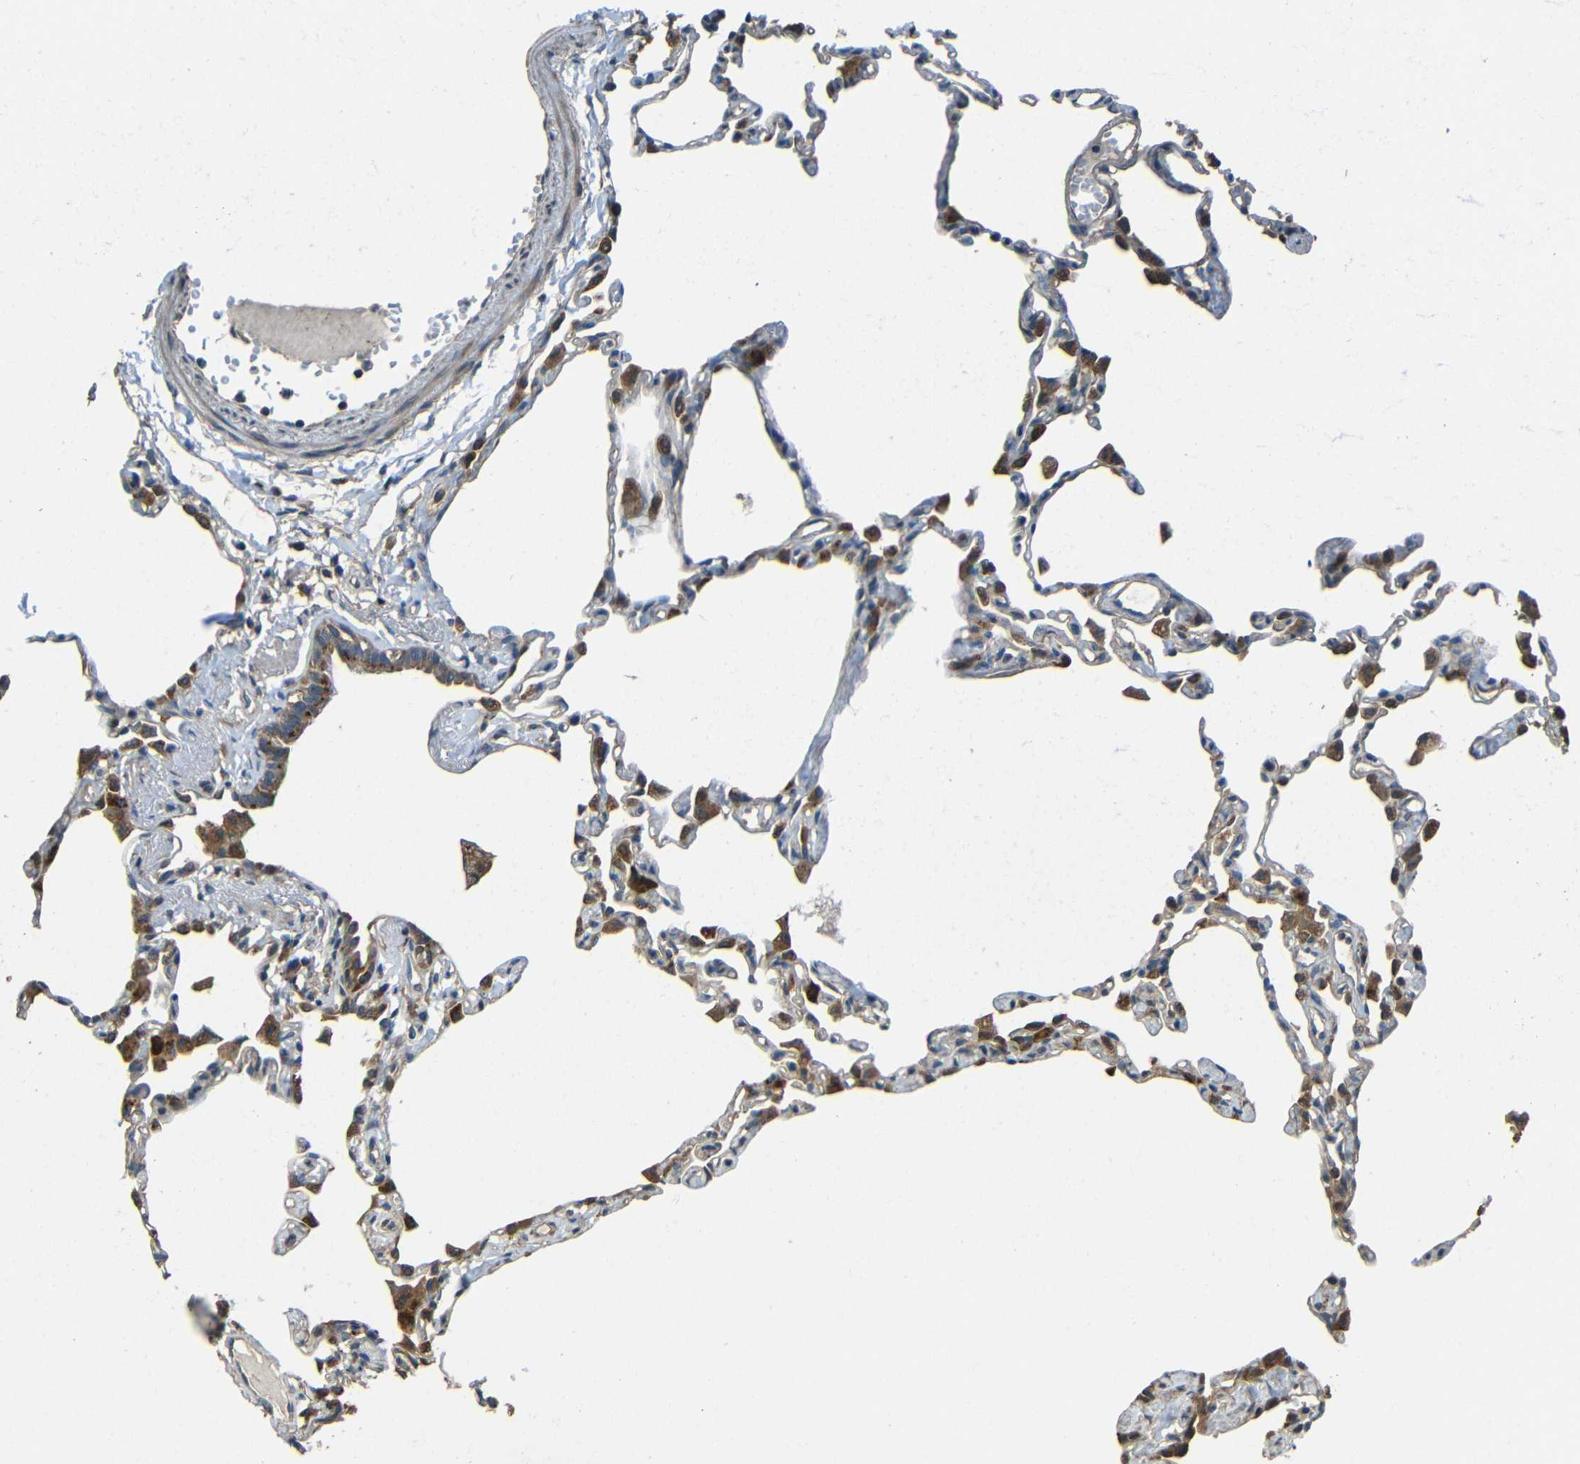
{"staining": {"intensity": "moderate", "quantity": "25%-75%", "location": "cytoplasmic/membranous"}, "tissue": "lung", "cell_type": "Alveolar cells", "image_type": "normal", "snomed": [{"axis": "morphology", "description": "Normal tissue, NOS"}, {"axis": "topography", "description": "Lung"}], "caption": "Protein staining reveals moderate cytoplasmic/membranous staining in about 25%-75% of alveolar cells in normal lung.", "gene": "ACACA", "patient": {"sex": "female", "age": 49}}